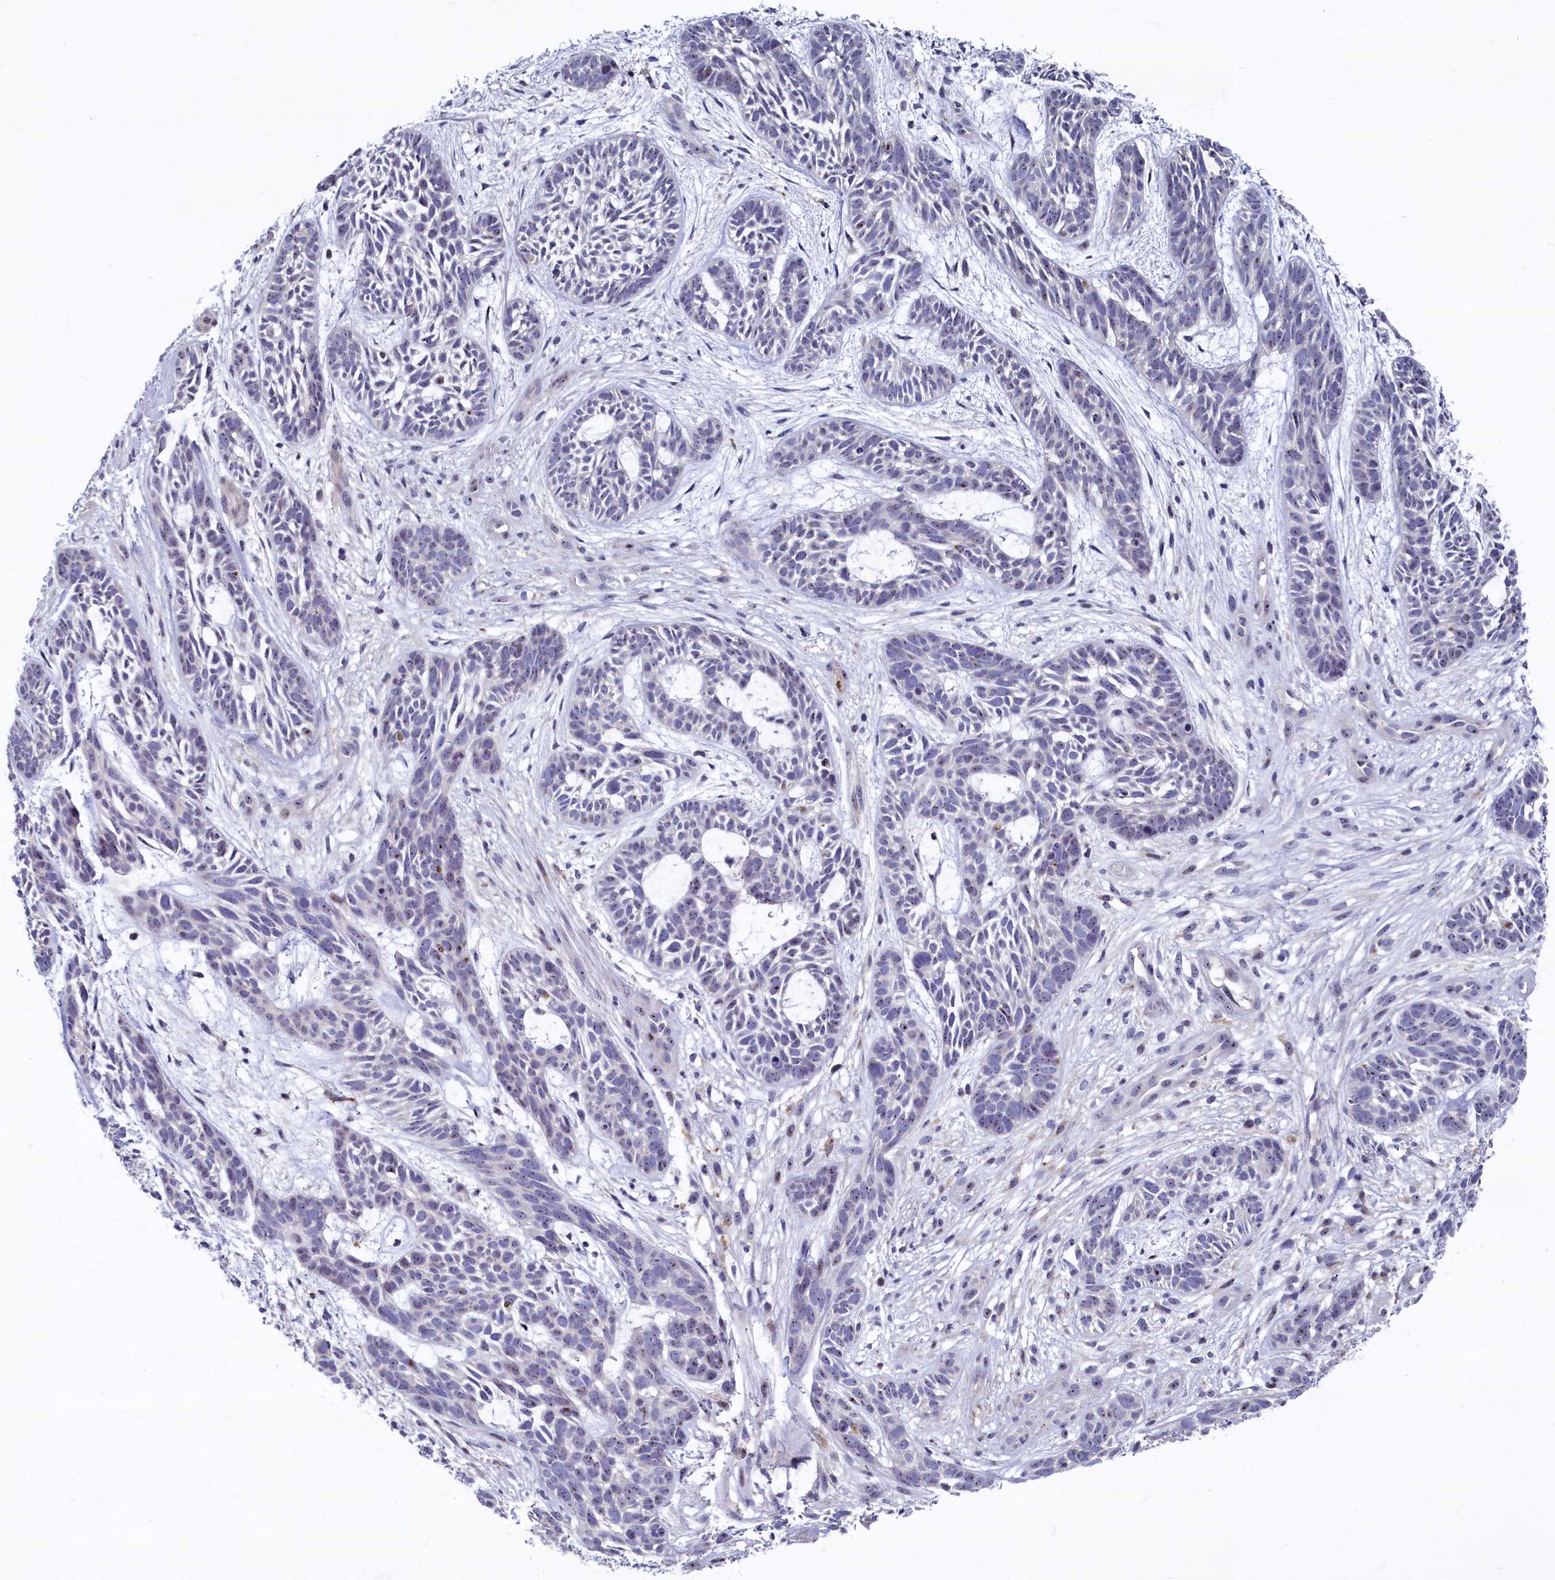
{"staining": {"intensity": "negative", "quantity": "none", "location": "none"}, "tissue": "skin cancer", "cell_type": "Tumor cells", "image_type": "cancer", "snomed": [{"axis": "morphology", "description": "Basal cell carcinoma"}, {"axis": "topography", "description": "Skin"}], "caption": "Immunohistochemistry (IHC) of skin cancer reveals no staining in tumor cells.", "gene": "ASXL3", "patient": {"sex": "male", "age": 89}}